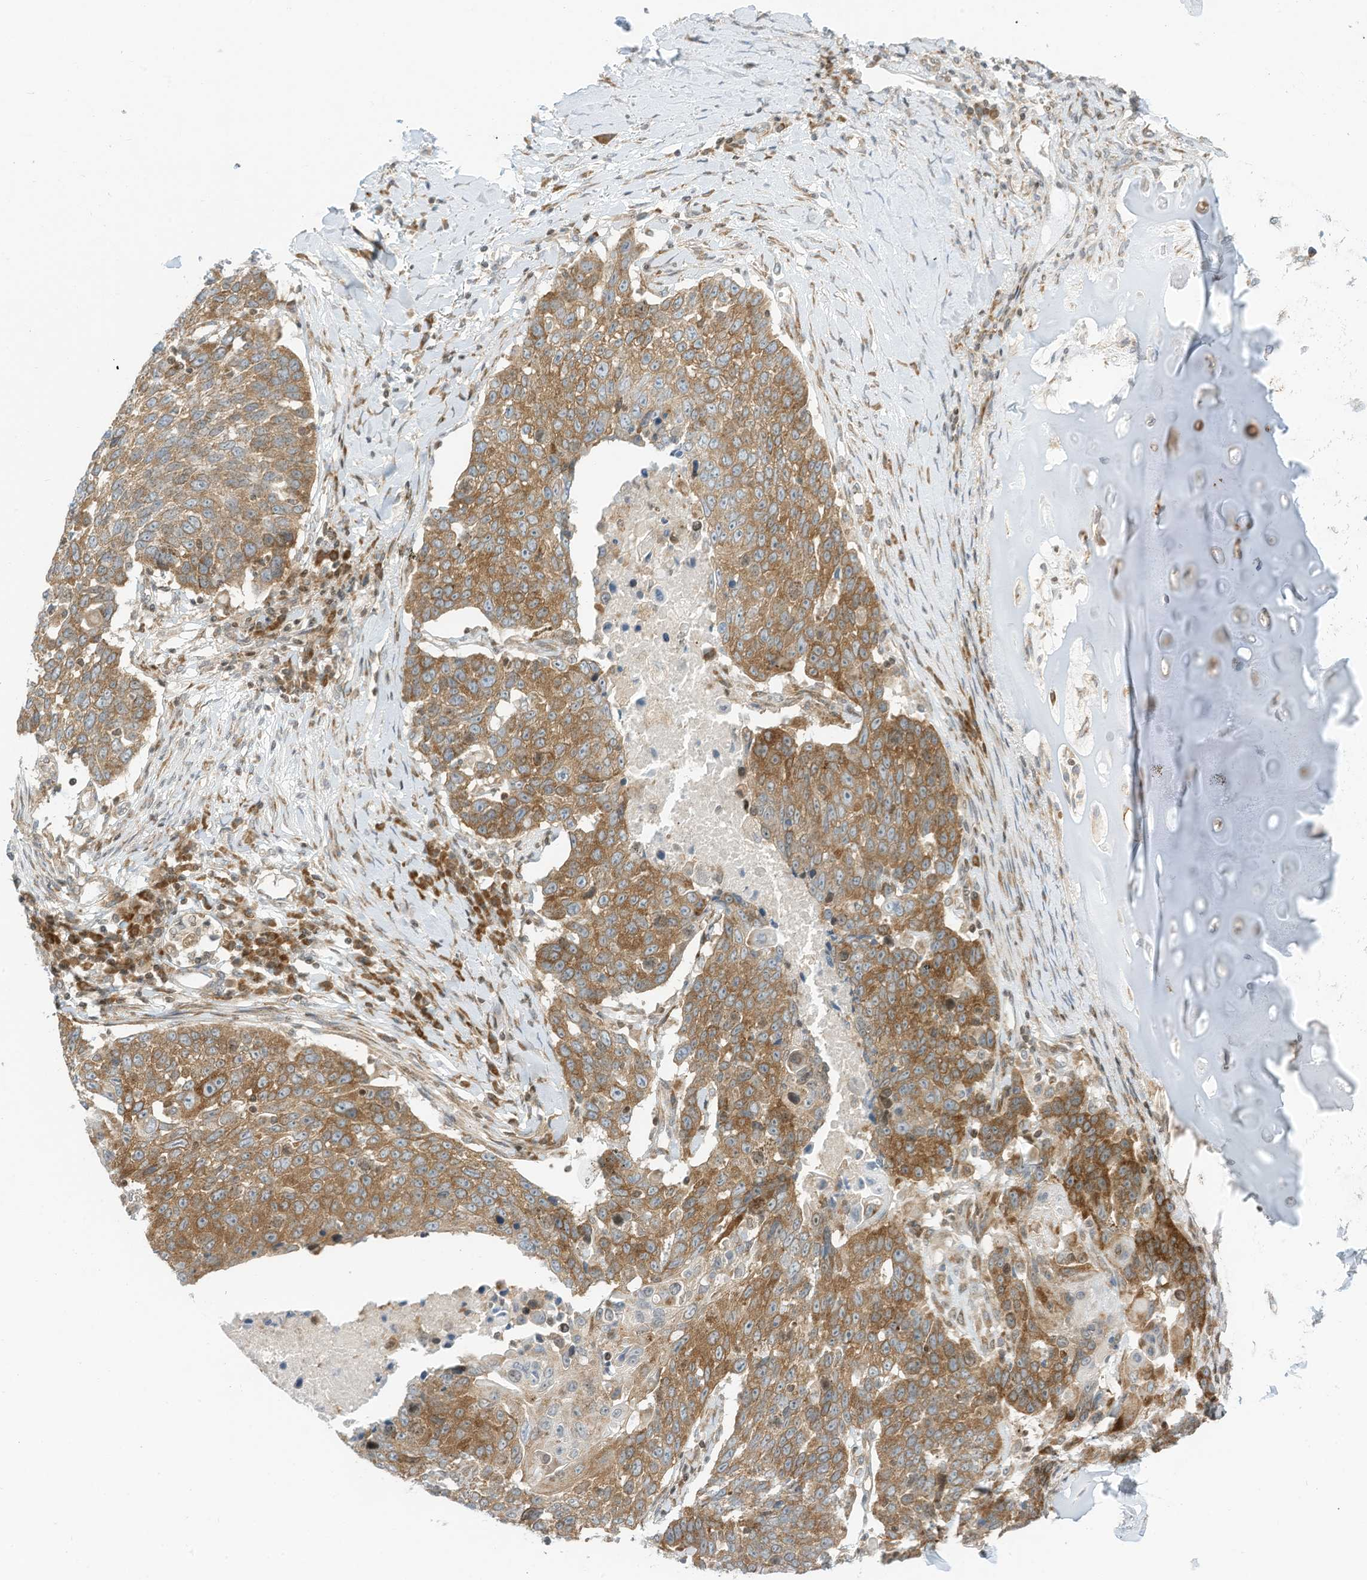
{"staining": {"intensity": "moderate", "quantity": ">75%", "location": "cytoplasmic/membranous"}, "tissue": "lung cancer", "cell_type": "Tumor cells", "image_type": "cancer", "snomed": [{"axis": "morphology", "description": "Squamous cell carcinoma, NOS"}, {"axis": "topography", "description": "Lung"}], "caption": "A photomicrograph of lung cancer (squamous cell carcinoma) stained for a protein shows moderate cytoplasmic/membranous brown staining in tumor cells. (brown staining indicates protein expression, while blue staining denotes nuclei).", "gene": "EDF1", "patient": {"sex": "male", "age": 66}}